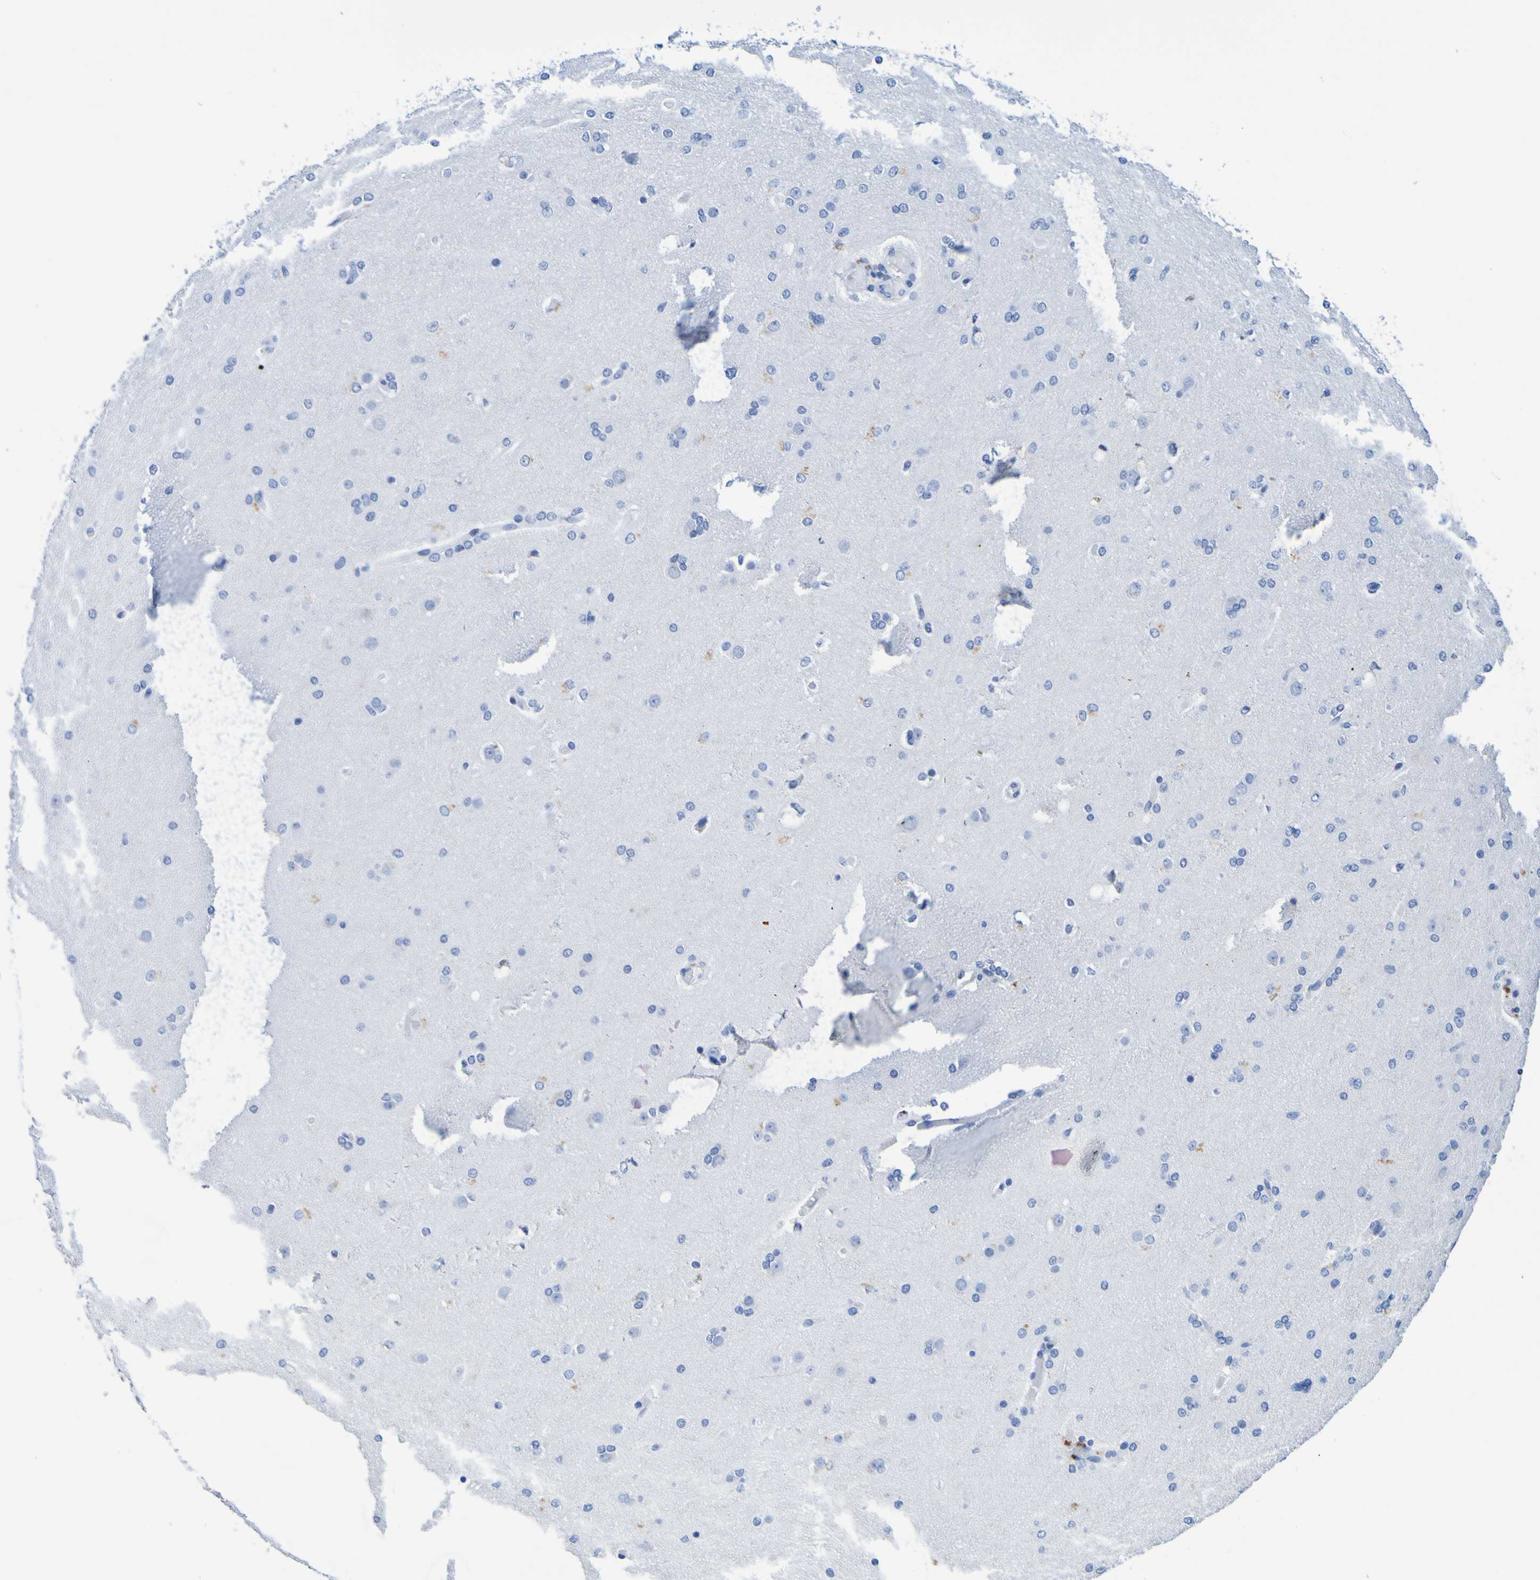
{"staining": {"intensity": "negative", "quantity": "none", "location": "none"}, "tissue": "glioma", "cell_type": "Tumor cells", "image_type": "cancer", "snomed": [{"axis": "morphology", "description": "Glioma, malignant, High grade"}, {"axis": "topography", "description": "Cerebral cortex"}], "caption": "A photomicrograph of glioma stained for a protein shows no brown staining in tumor cells.", "gene": "DPEP1", "patient": {"sex": "female", "age": 36}}